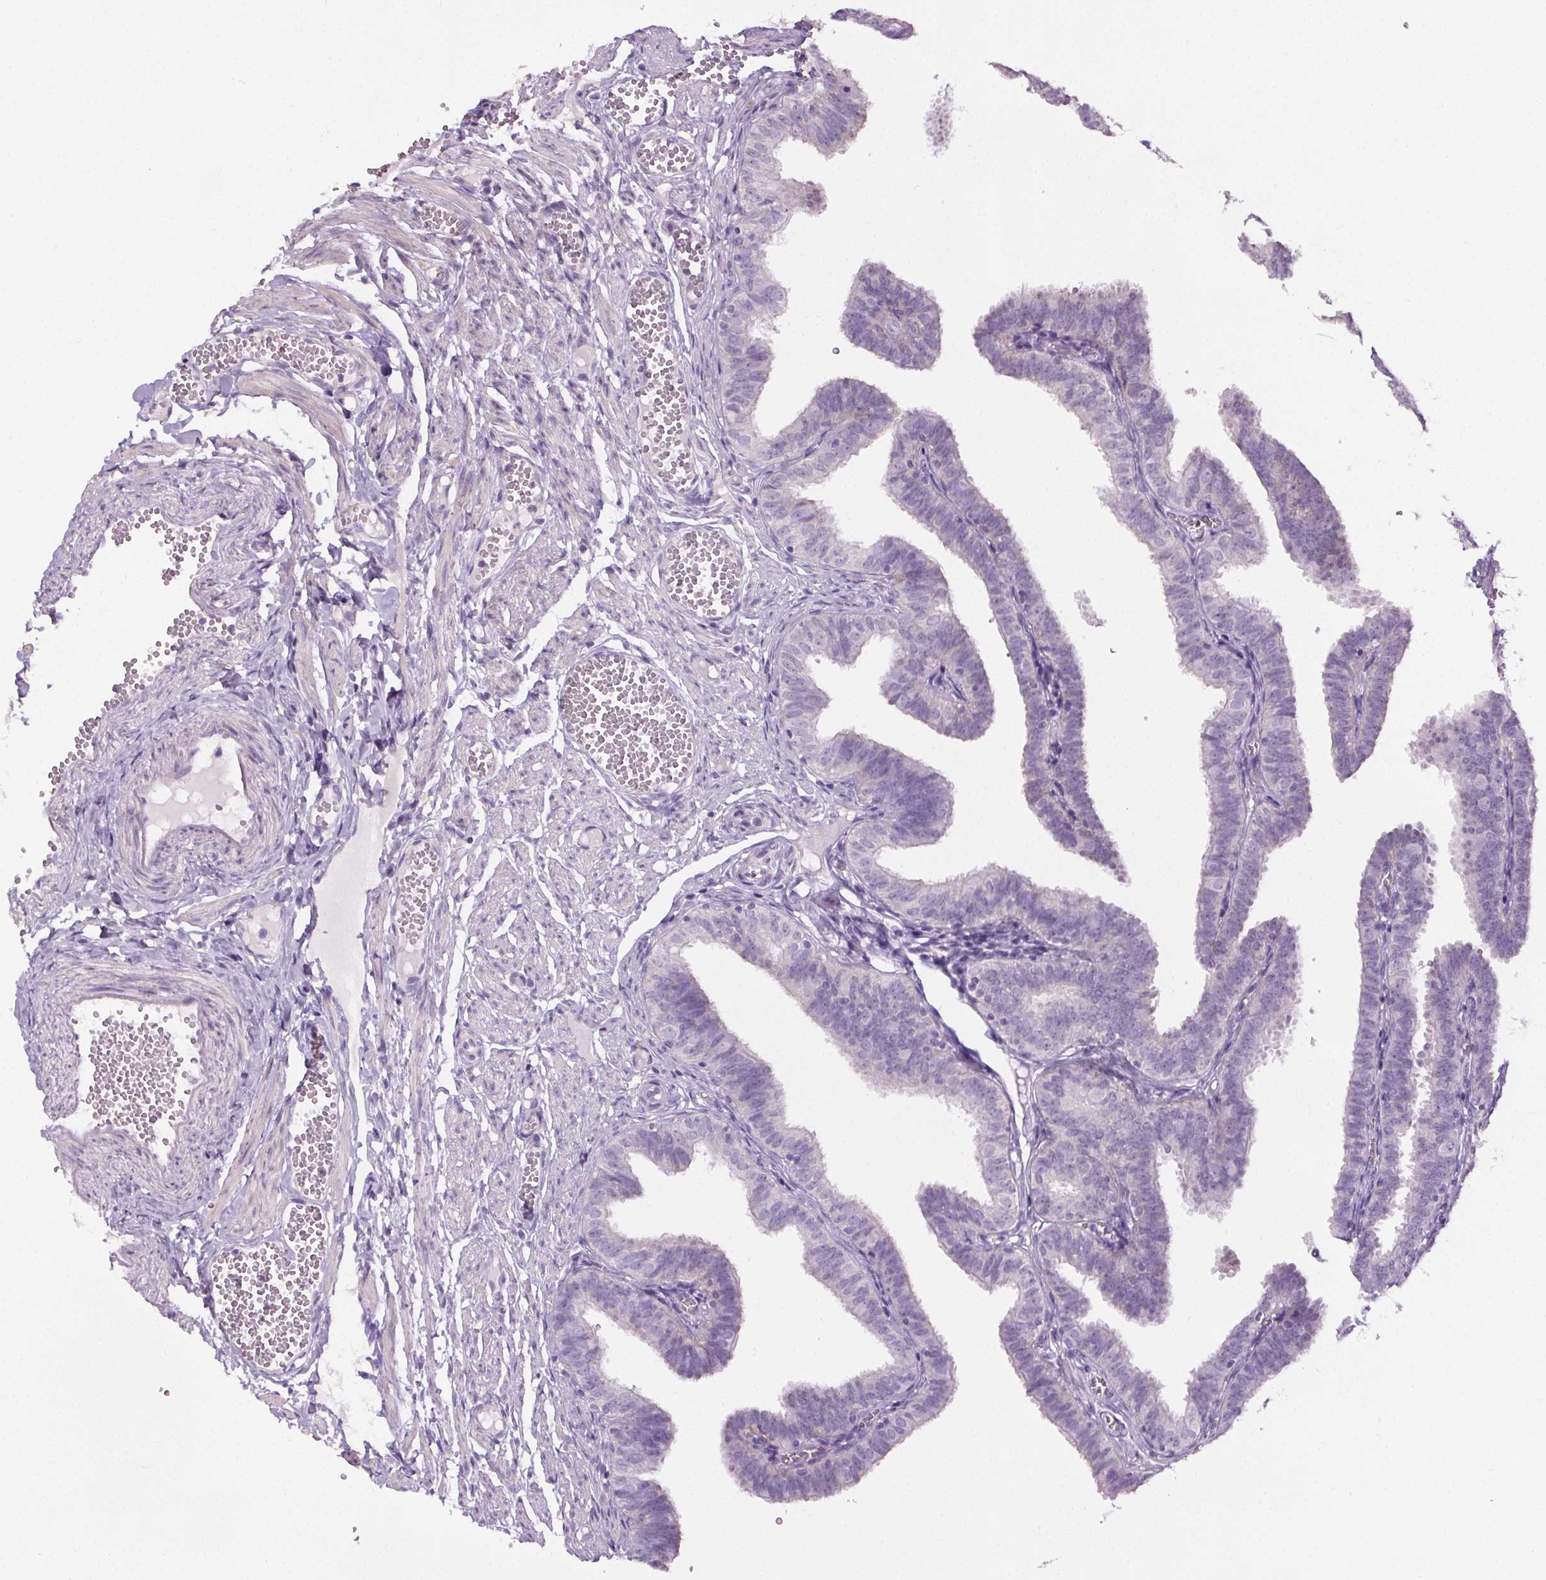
{"staining": {"intensity": "negative", "quantity": "none", "location": "none"}, "tissue": "fallopian tube", "cell_type": "Glandular cells", "image_type": "normal", "snomed": [{"axis": "morphology", "description": "Normal tissue, NOS"}, {"axis": "topography", "description": "Fallopian tube"}], "caption": "Immunohistochemistry micrograph of benign human fallopian tube stained for a protein (brown), which reveals no expression in glandular cells.", "gene": "GPIHBP1", "patient": {"sex": "female", "age": 25}}